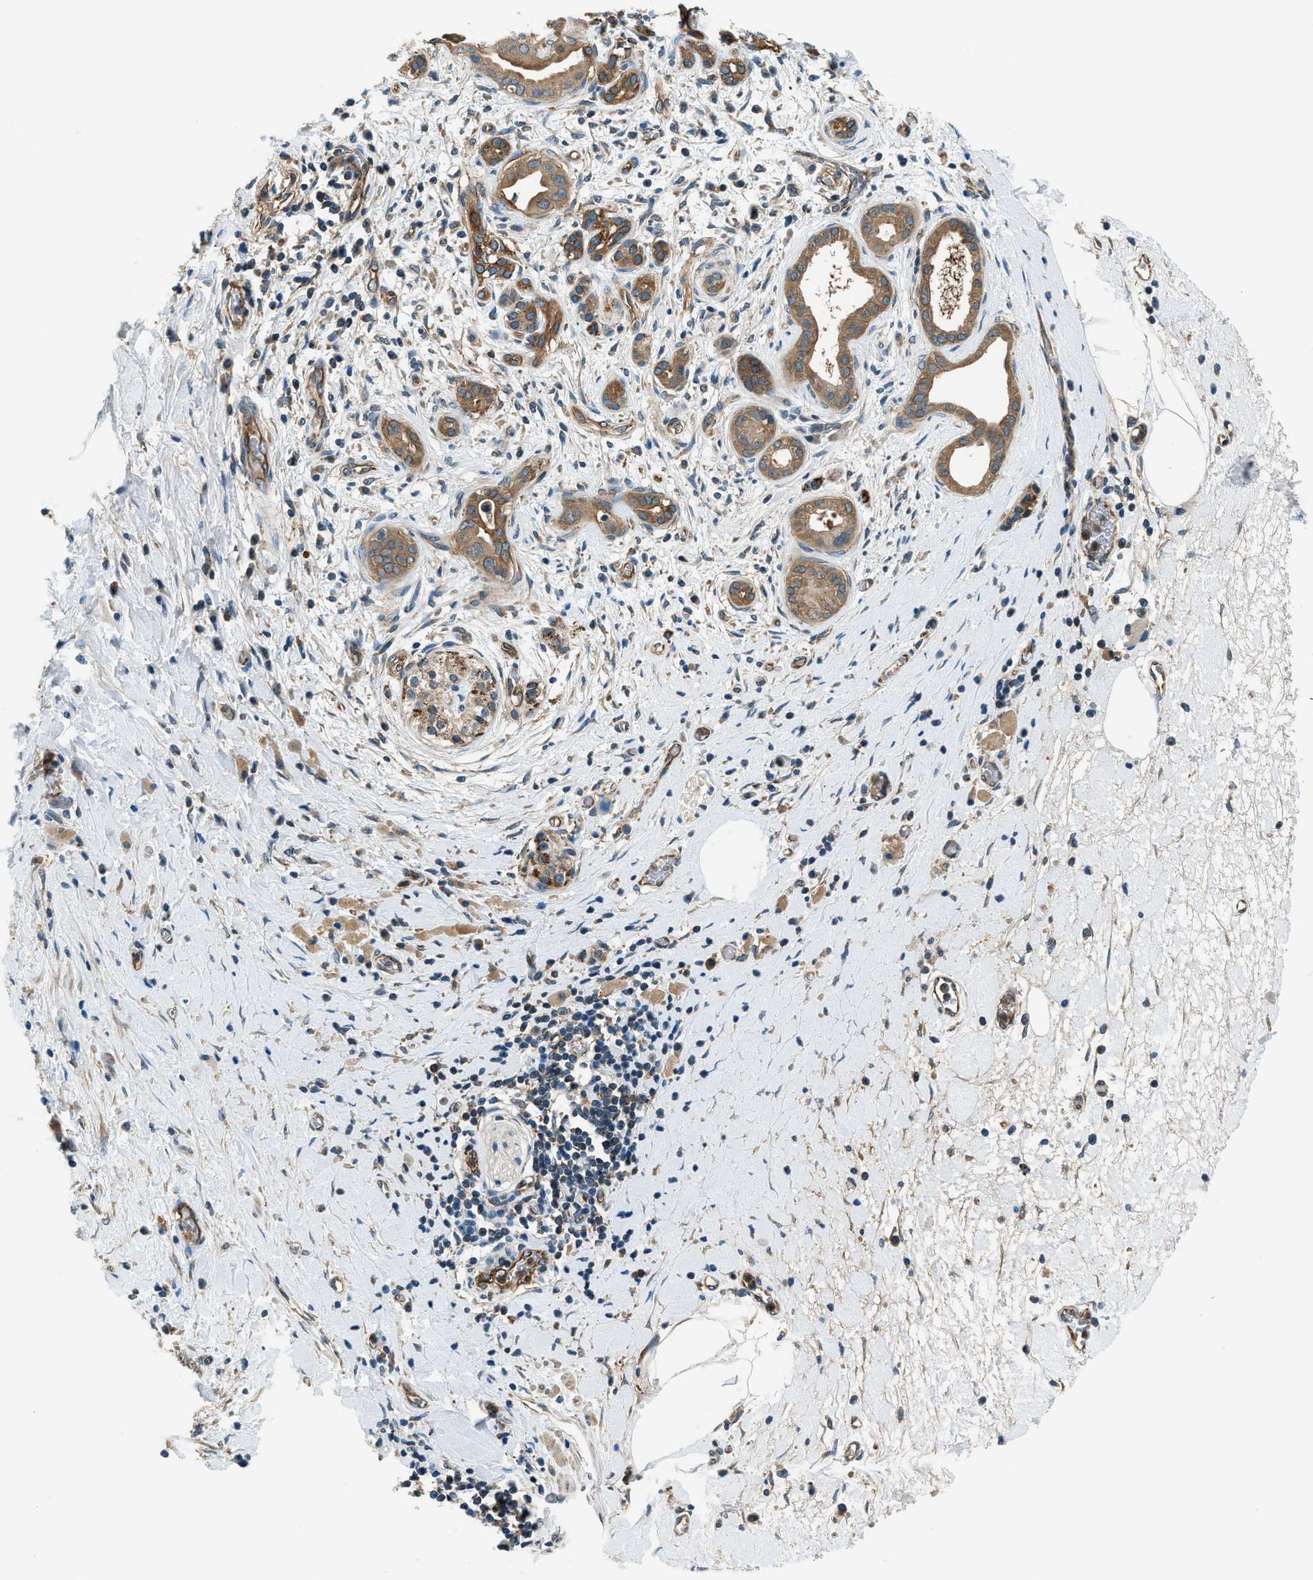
{"staining": {"intensity": "moderate", "quantity": ">75%", "location": "cytoplasmic/membranous"}, "tissue": "pancreatic cancer", "cell_type": "Tumor cells", "image_type": "cancer", "snomed": [{"axis": "morphology", "description": "Adenocarcinoma, NOS"}, {"axis": "topography", "description": "Pancreas"}], "caption": "The immunohistochemical stain highlights moderate cytoplasmic/membranous expression in tumor cells of pancreatic adenocarcinoma tissue. The staining was performed using DAB (3,3'-diaminobenzidine), with brown indicating positive protein expression. Nuclei are stained blue with hematoxylin.", "gene": "SLC19A2", "patient": {"sex": "male", "age": 55}}